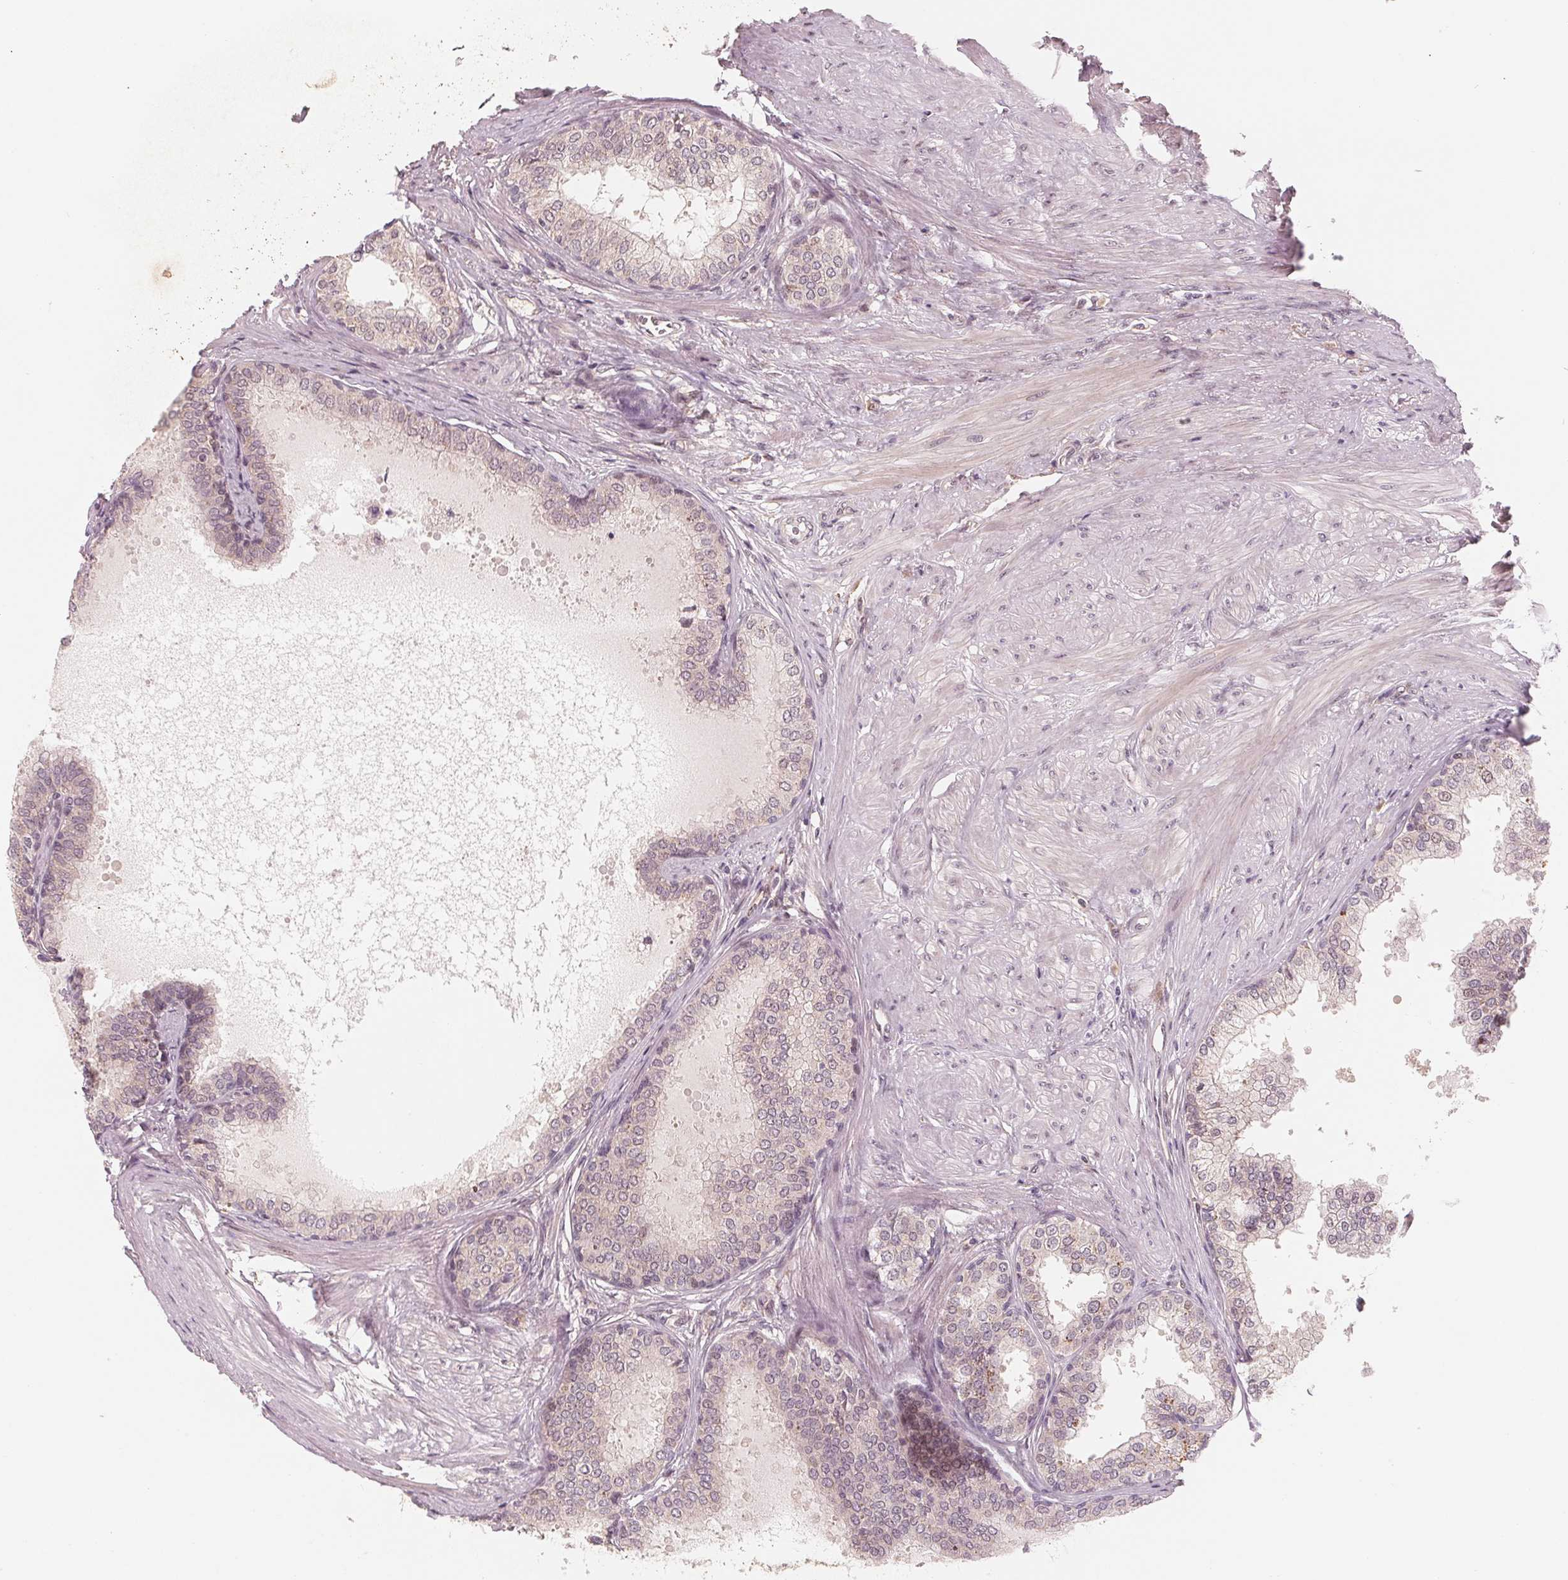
{"staining": {"intensity": "weak", "quantity": "<25%", "location": "nuclear"}, "tissue": "prostate", "cell_type": "Glandular cells", "image_type": "normal", "snomed": [{"axis": "morphology", "description": "Normal tissue, NOS"}, {"axis": "topography", "description": "Prostate"}, {"axis": "topography", "description": "Peripheral nerve tissue"}], "caption": "Glandular cells show no significant expression in unremarkable prostate. (Brightfield microscopy of DAB (3,3'-diaminobenzidine) IHC at high magnification).", "gene": "IL9R", "patient": {"sex": "male", "age": 55}}